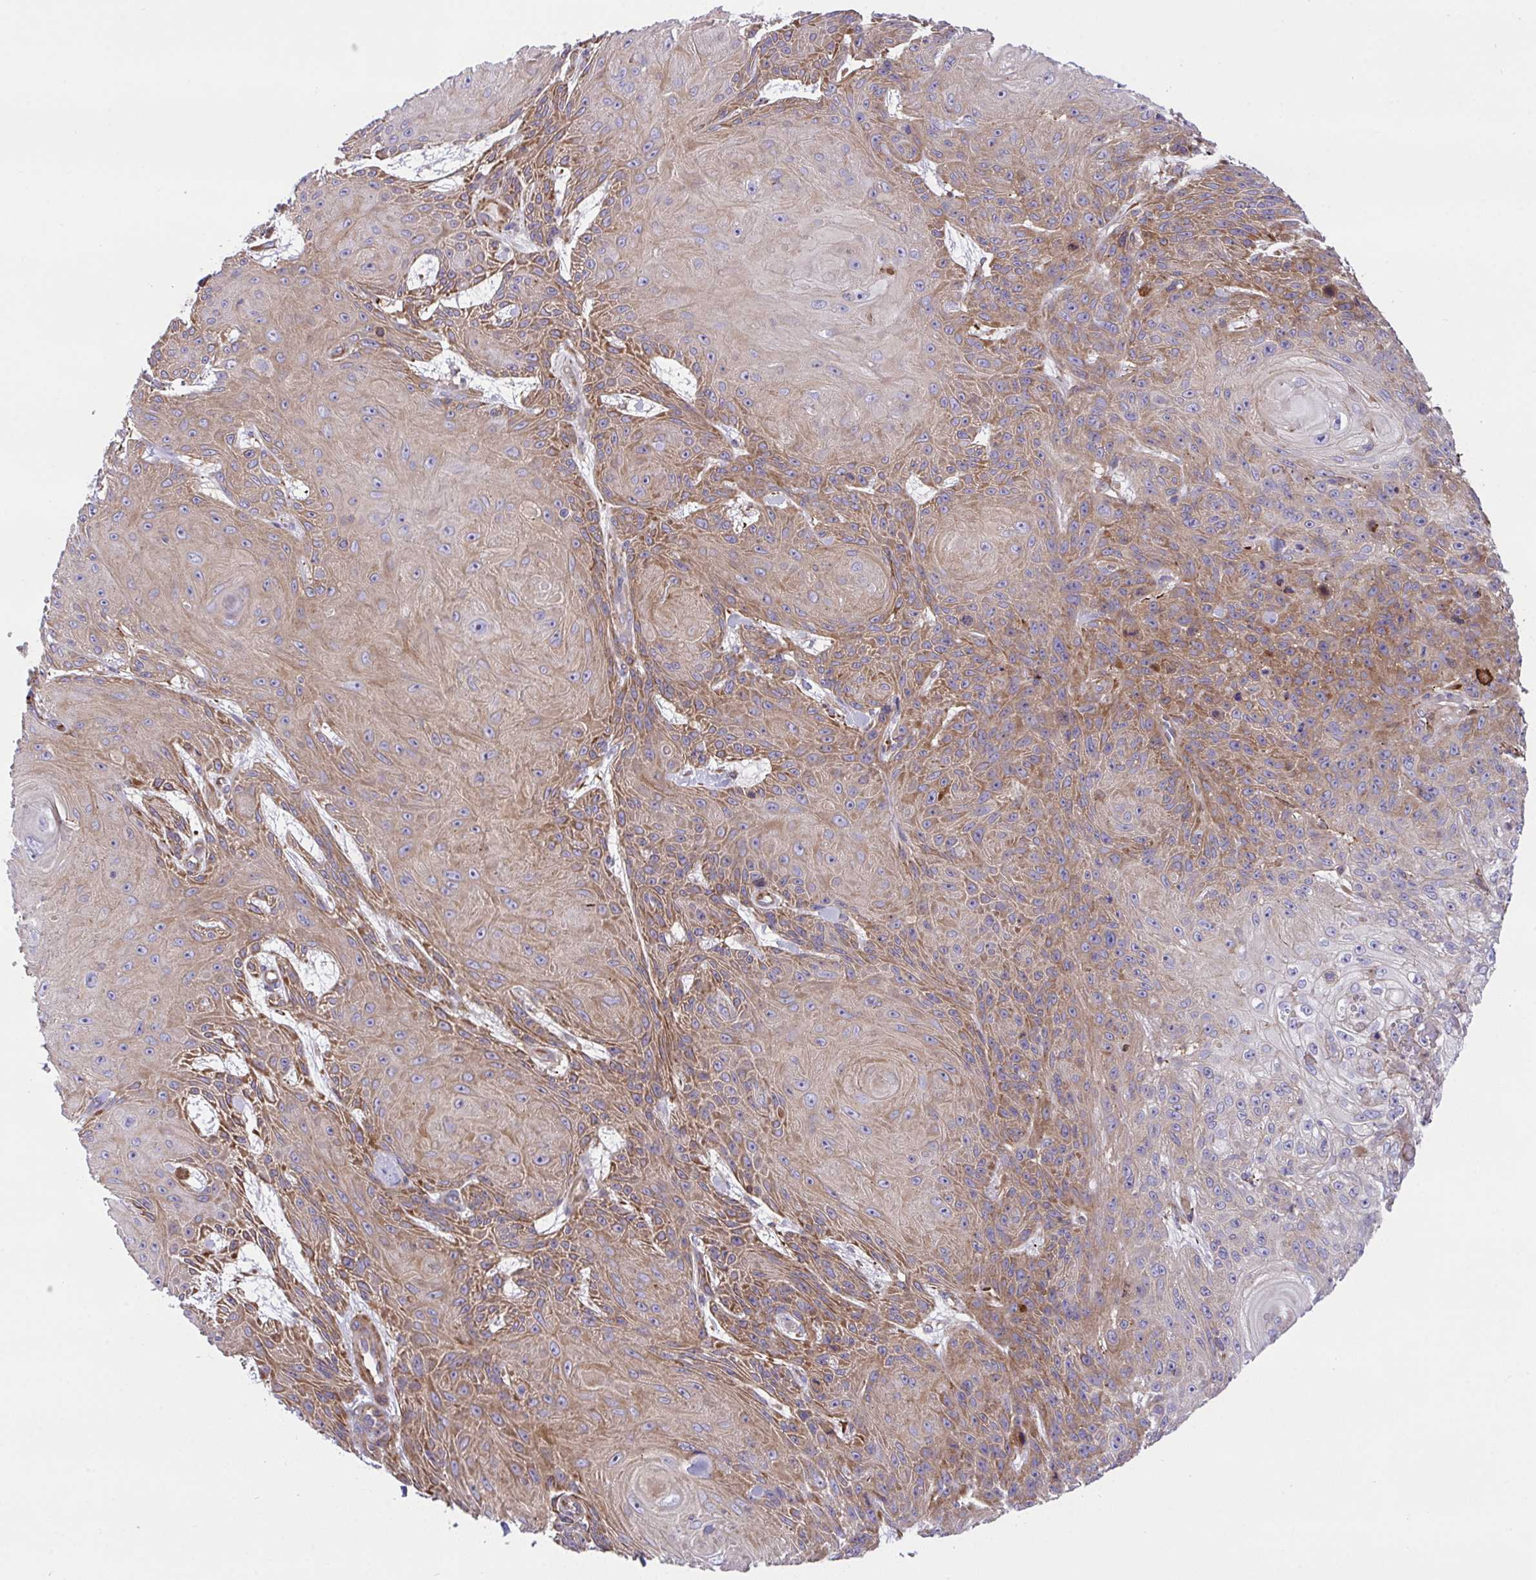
{"staining": {"intensity": "moderate", "quantity": ">75%", "location": "cytoplasmic/membranous"}, "tissue": "skin cancer", "cell_type": "Tumor cells", "image_type": "cancer", "snomed": [{"axis": "morphology", "description": "Squamous cell carcinoma, NOS"}, {"axis": "topography", "description": "Skin"}], "caption": "Immunohistochemical staining of human skin cancer (squamous cell carcinoma) displays medium levels of moderate cytoplasmic/membranous staining in approximately >75% of tumor cells. (DAB IHC, brown staining for protein, blue staining for nuclei).", "gene": "PPIH", "patient": {"sex": "male", "age": 88}}